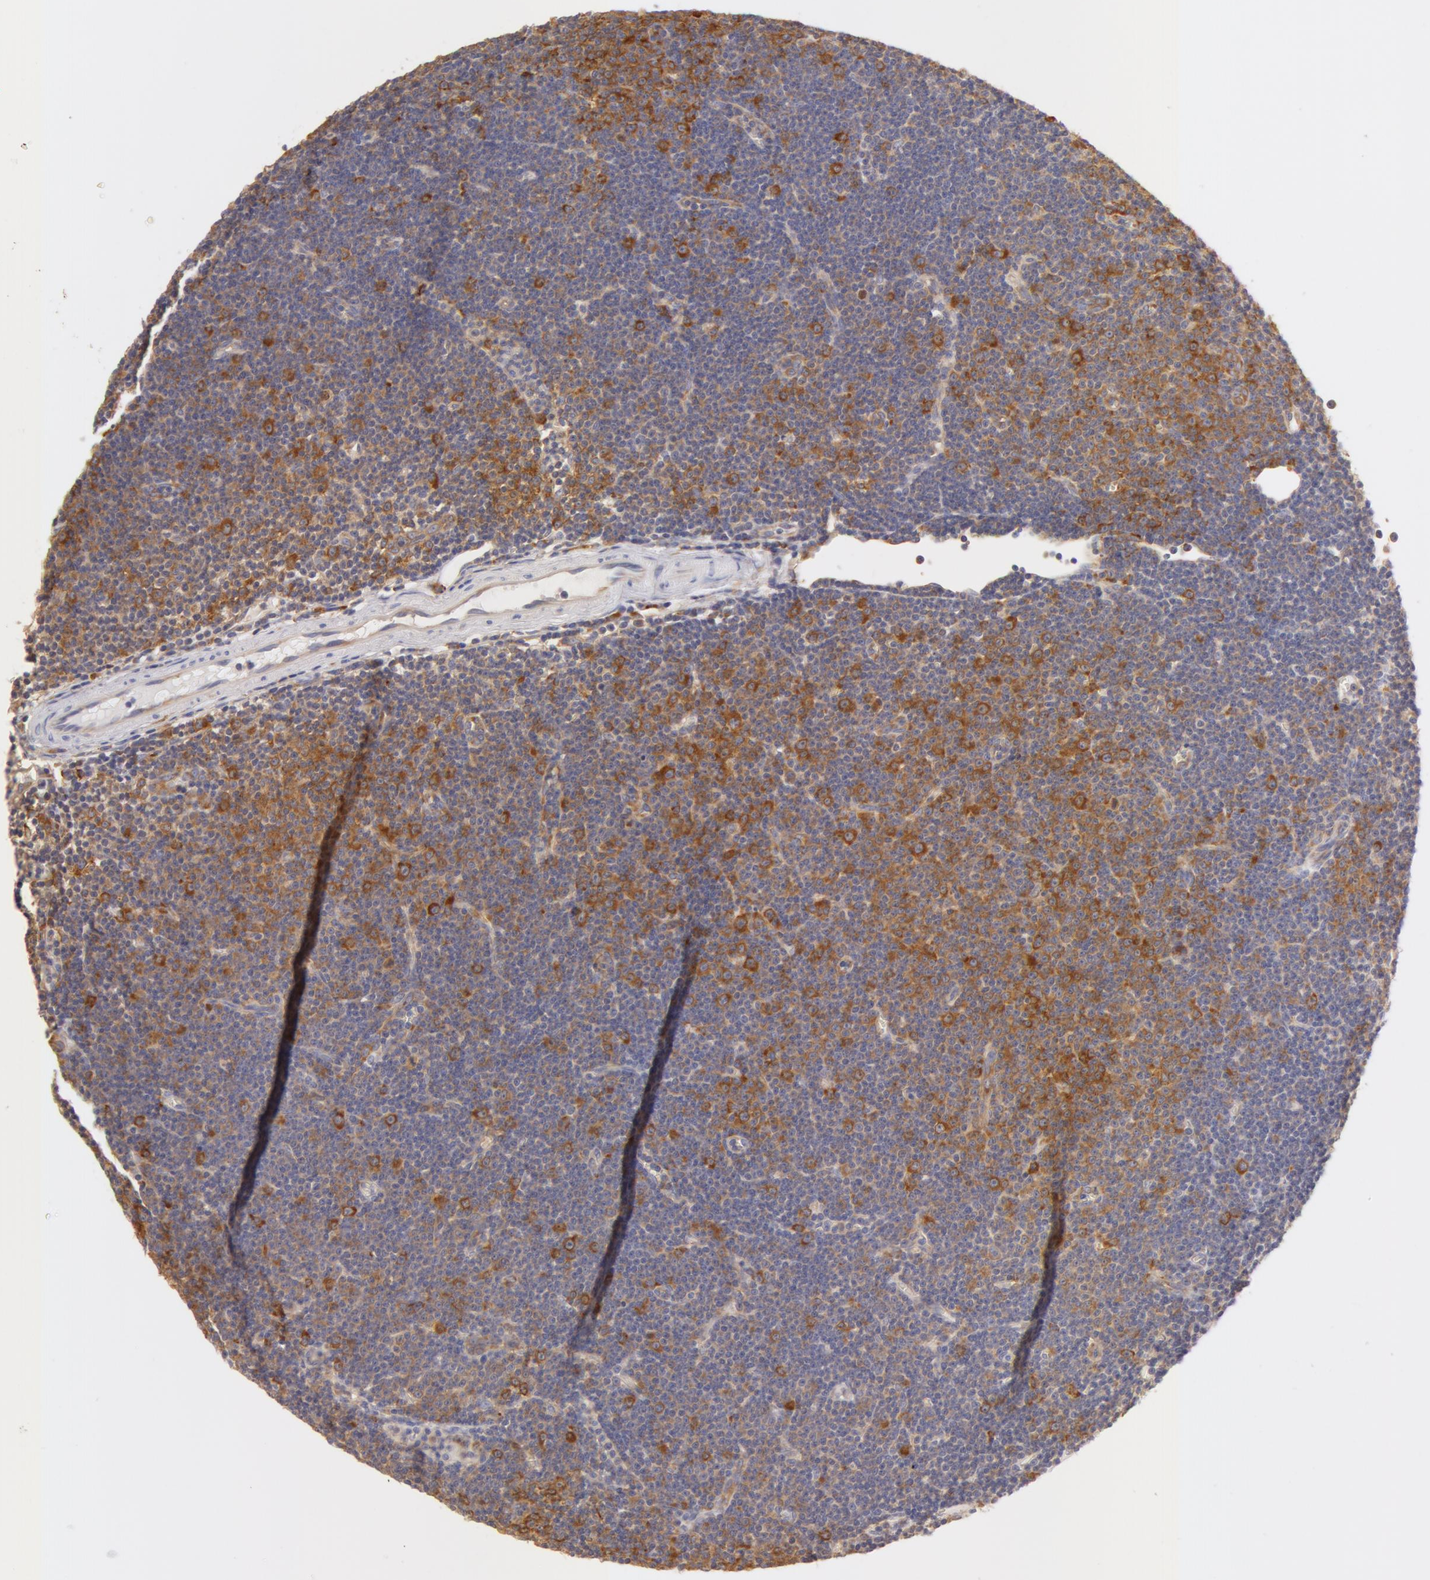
{"staining": {"intensity": "moderate", "quantity": "<25%", "location": "cytoplasmic/membranous"}, "tissue": "lymphoma", "cell_type": "Tumor cells", "image_type": "cancer", "snomed": [{"axis": "morphology", "description": "Malignant lymphoma, non-Hodgkin's type, Low grade"}, {"axis": "topography", "description": "Lymph node"}], "caption": "Lymphoma was stained to show a protein in brown. There is low levels of moderate cytoplasmic/membranous positivity in about <25% of tumor cells.", "gene": "DDX3Y", "patient": {"sex": "male", "age": 57}}